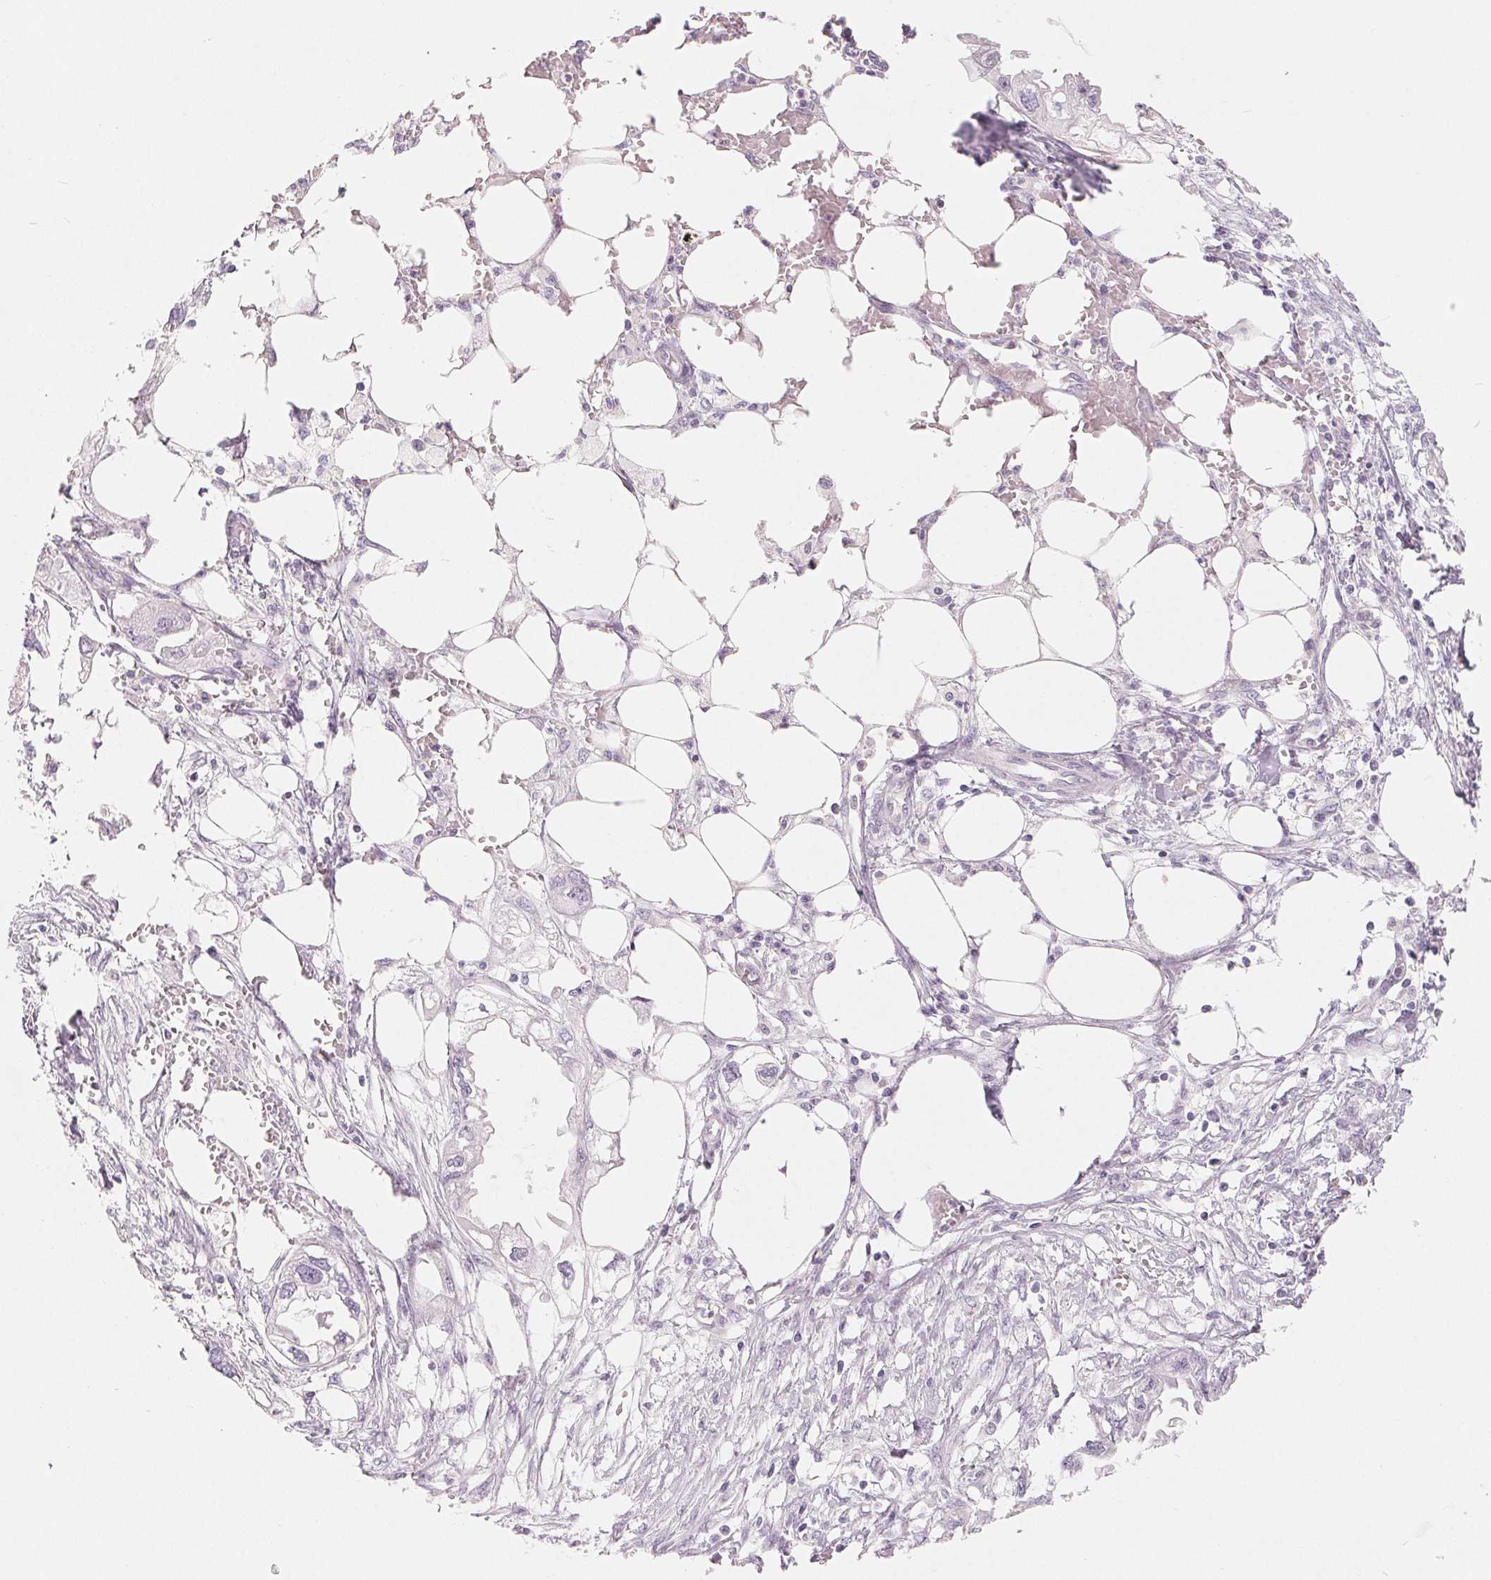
{"staining": {"intensity": "negative", "quantity": "none", "location": "none"}, "tissue": "endometrial cancer", "cell_type": "Tumor cells", "image_type": "cancer", "snomed": [{"axis": "morphology", "description": "Adenocarcinoma, NOS"}, {"axis": "morphology", "description": "Adenocarcinoma, metastatic, NOS"}, {"axis": "topography", "description": "Adipose tissue"}, {"axis": "topography", "description": "Endometrium"}], "caption": "A high-resolution micrograph shows immunohistochemistry (IHC) staining of metastatic adenocarcinoma (endometrial), which shows no significant staining in tumor cells.", "gene": "SPACA5B", "patient": {"sex": "female", "age": 67}}